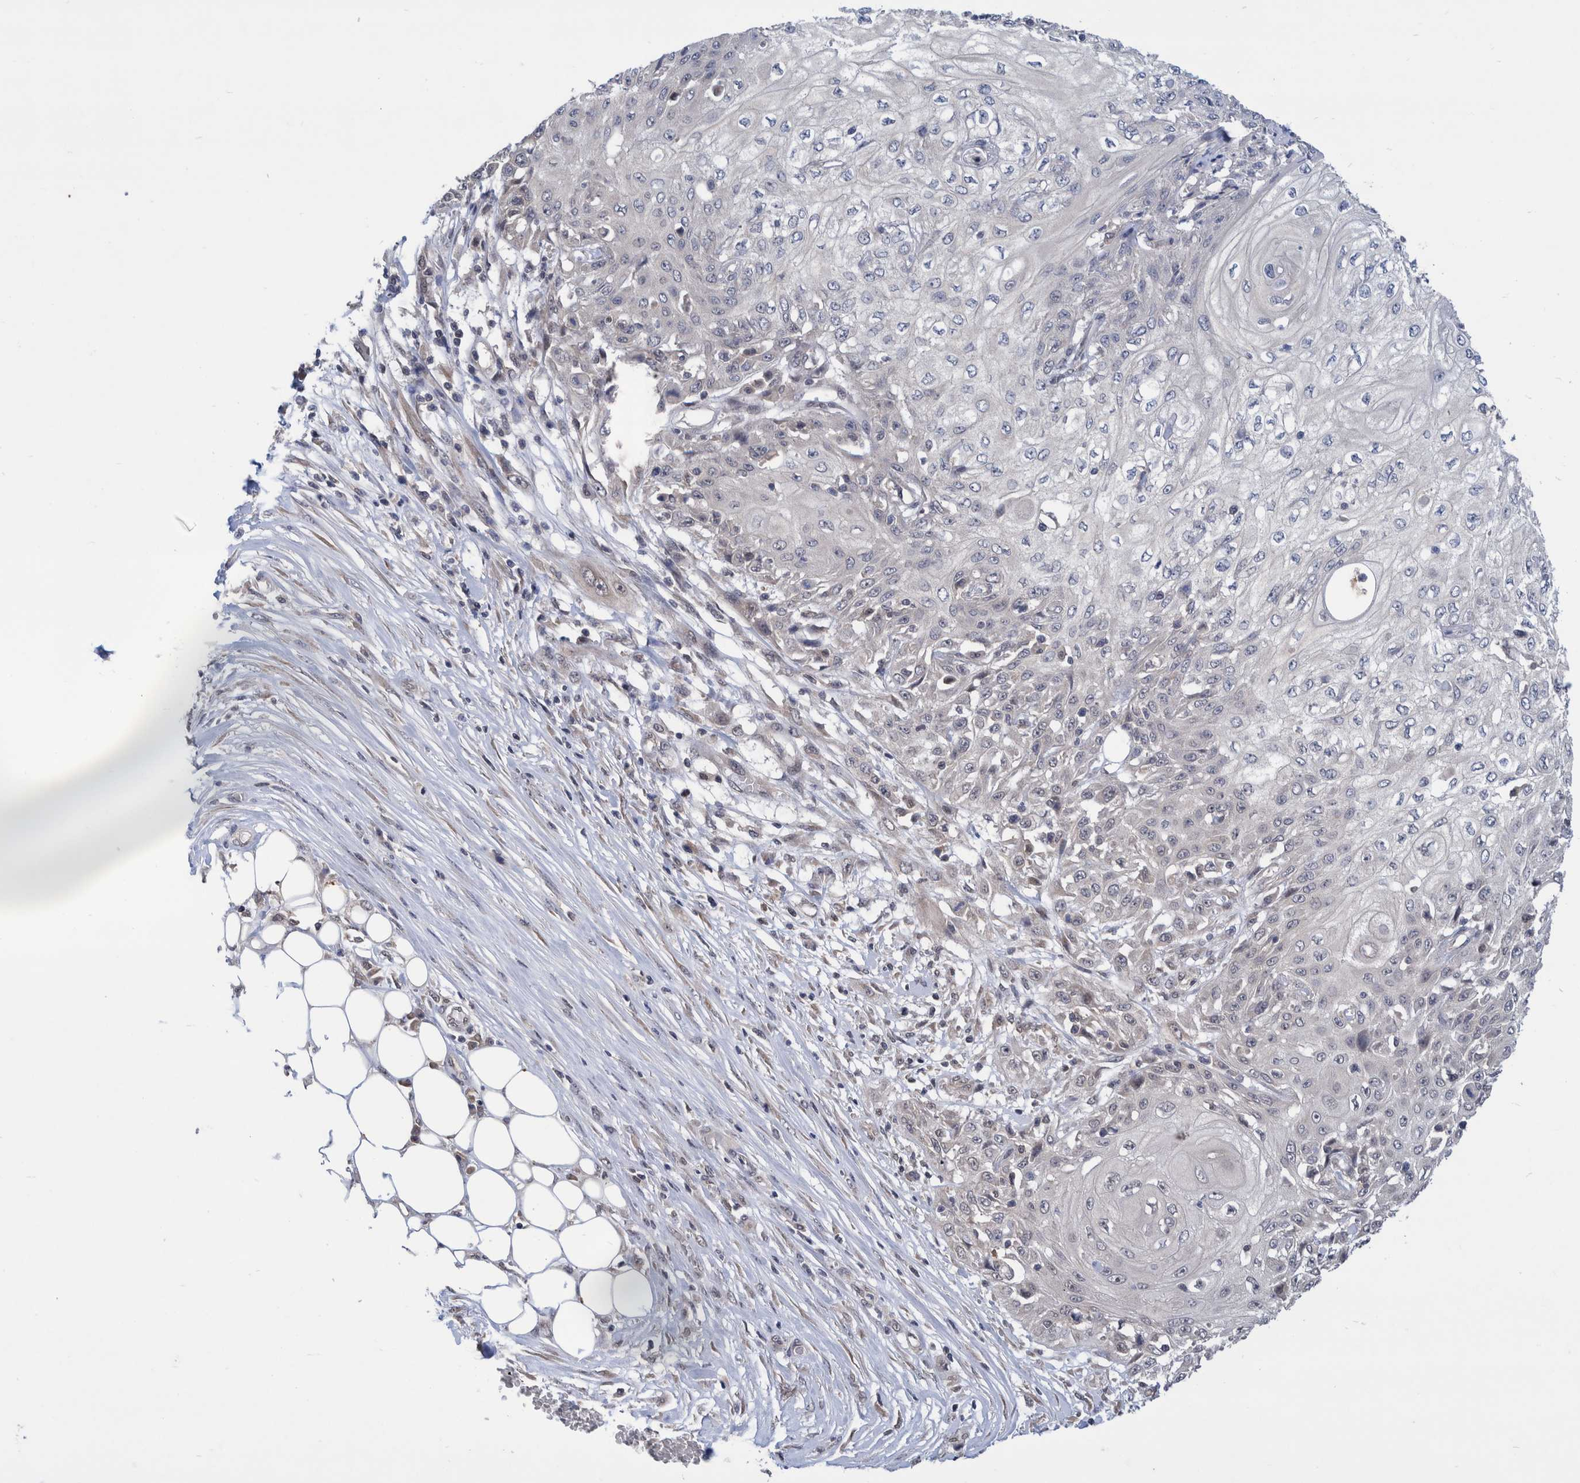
{"staining": {"intensity": "negative", "quantity": "none", "location": "none"}, "tissue": "skin cancer", "cell_type": "Tumor cells", "image_type": "cancer", "snomed": [{"axis": "morphology", "description": "Squamous cell carcinoma, NOS"}, {"axis": "morphology", "description": "Squamous cell carcinoma, metastatic, NOS"}, {"axis": "topography", "description": "Skin"}, {"axis": "topography", "description": "Lymph node"}], "caption": "This is an immunohistochemistry (IHC) image of skin cancer (metastatic squamous cell carcinoma). There is no expression in tumor cells.", "gene": "PLPBP", "patient": {"sex": "male", "age": 75}}